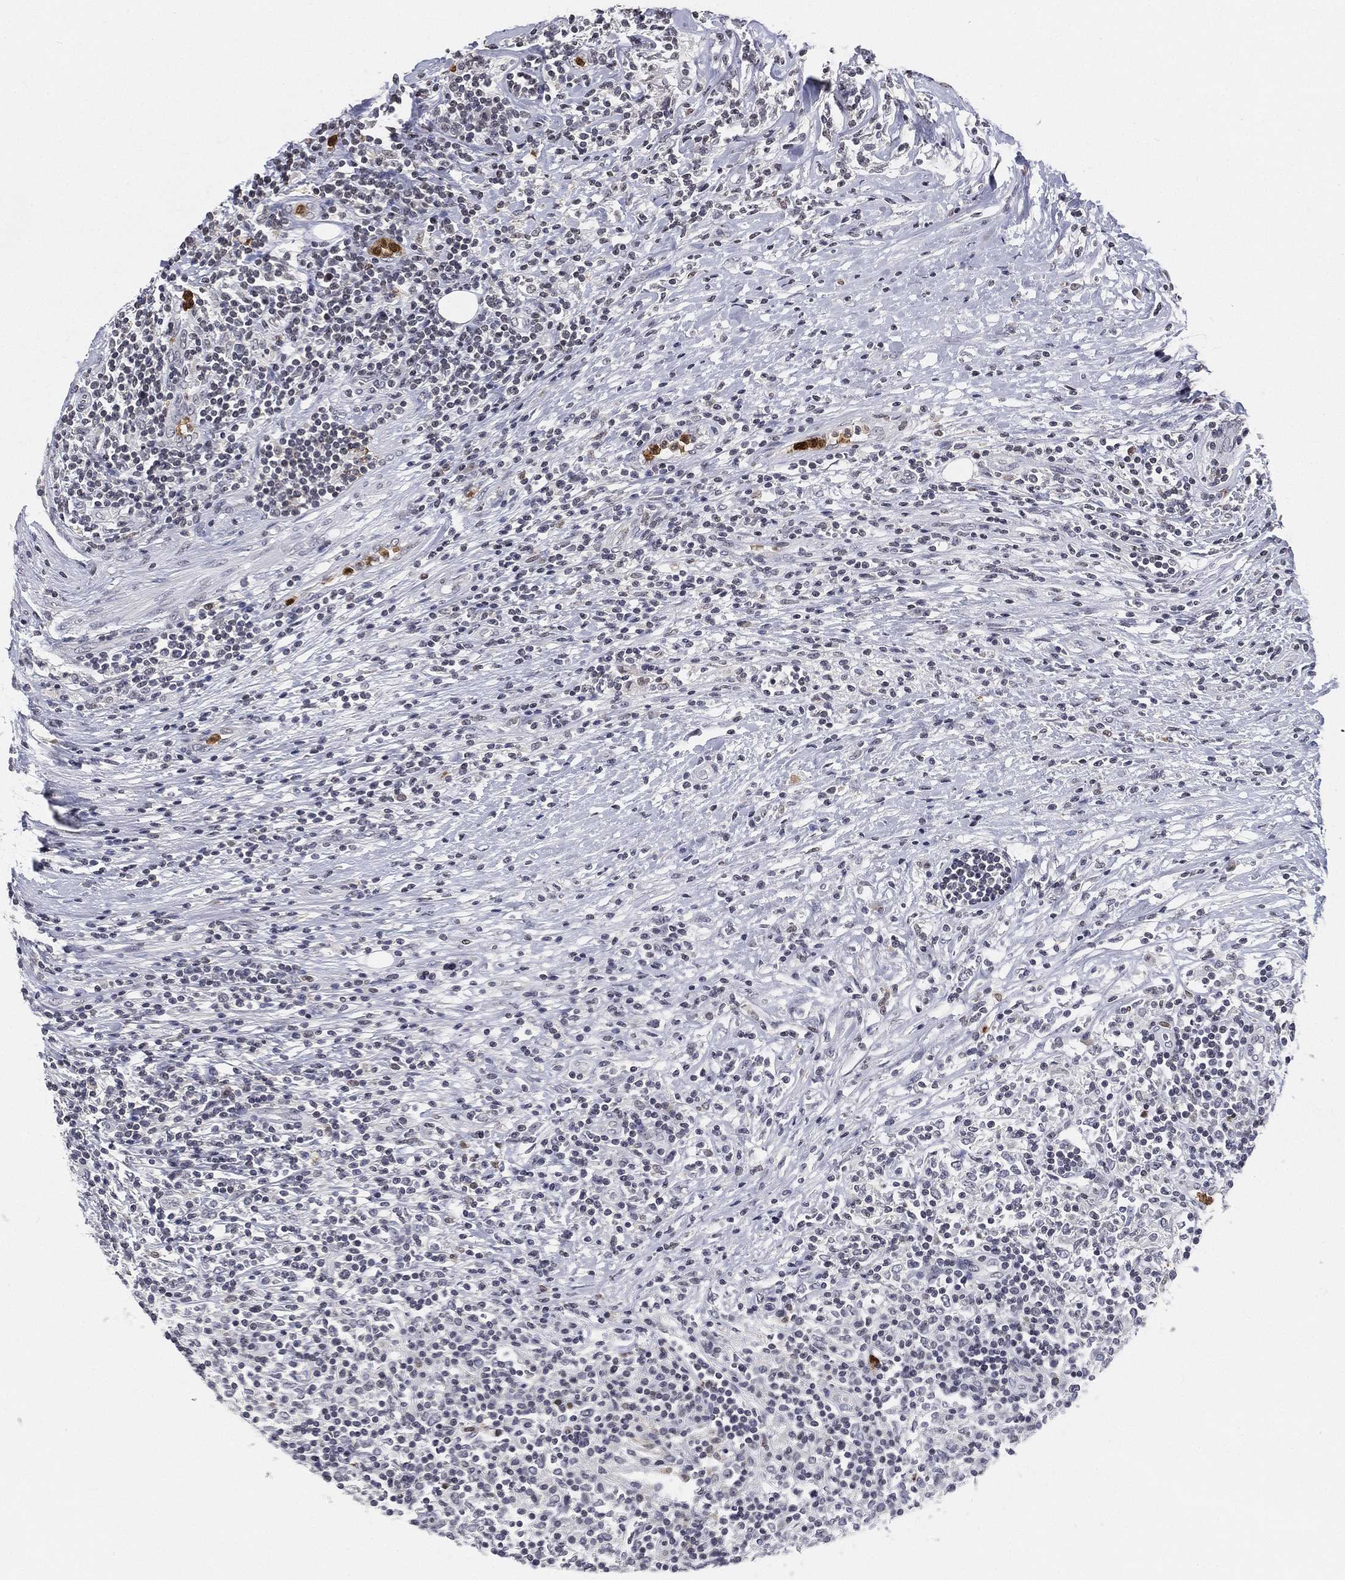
{"staining": {"intensity": "negative", "quantity": "none", "location": "none"}, "tissue": "lymphoma", "cell_type": "Tumor cells", "image_type": "cancer", "snomed": [{"axis": "morphology", "description": "Malignant lymphoma, non-Hodgkin's type, High grade"}, {"axis": "topography", "description": "Lymph node"}], "caption": "Tumor cells are negative for protein expression in human lymphoma. The staining was performed using DAB to visualize the protein expression in brown, while the nuclei were stained in blue with hematoxylin (Magnification: 20x).", "gene": "ARG1", "patient": {"sex": "female", "age": 84}}